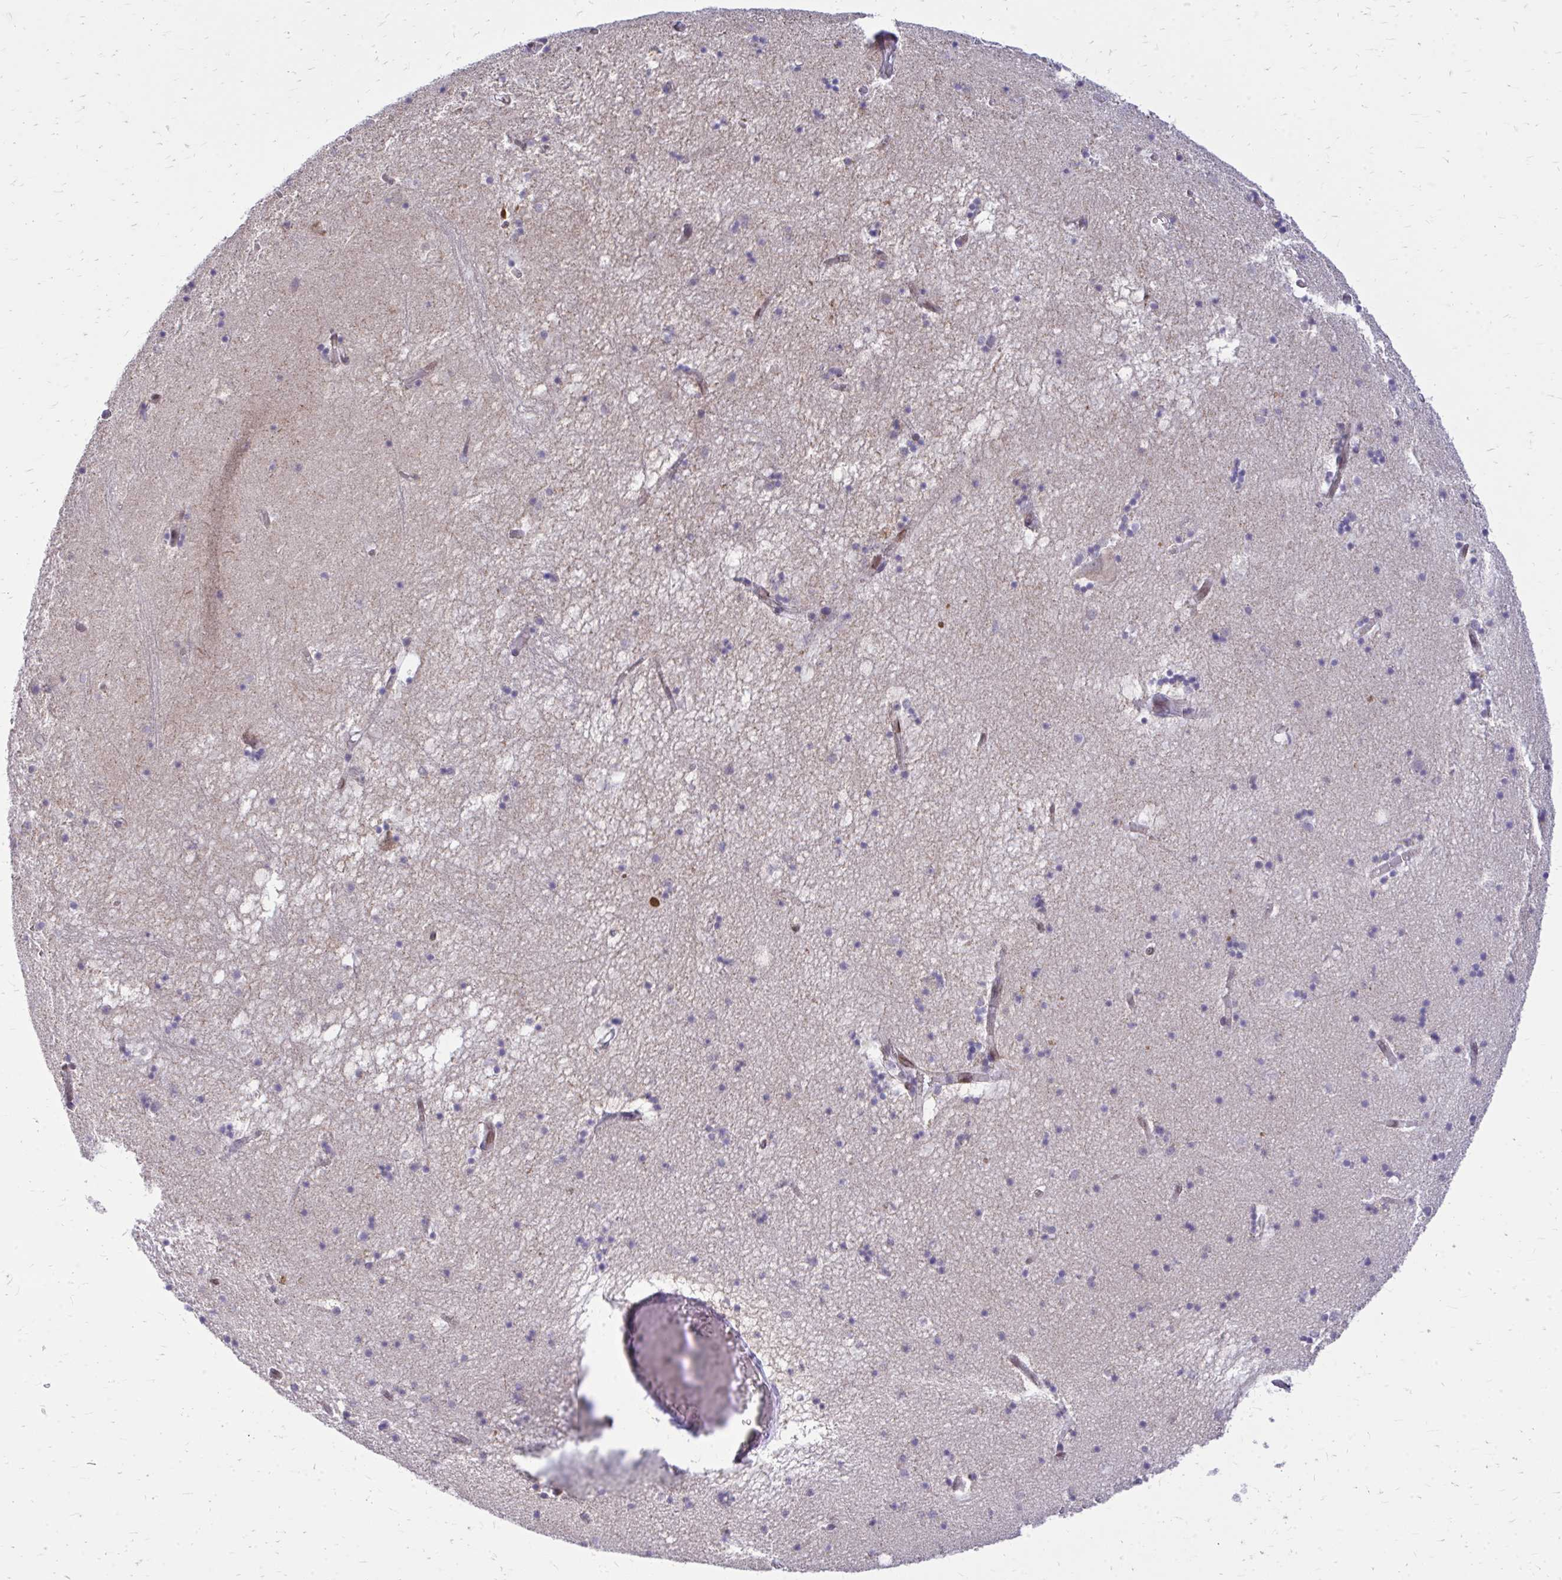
{"staining": {"intensity": "negative", "quantity": "none", "location": "none"}, "tissue": "hippocampus", "cell_type": "Glial cells", "image_type": "normal", "snomed": [{"axis": "morphology", "description": "Normal tissue, NOS"}, {"axis": "topography", "description": "Hippocampus"}], "caption": "DAB (3,3'-diaminobenzidine) immunohistochemical staining of normal hippocampus exhibits no significant staining in glial cells. (DAB immunohistochemistry, high magnification).", "gene": "RPS6KA2", "patient": {"sex": "male", "age": 58}}